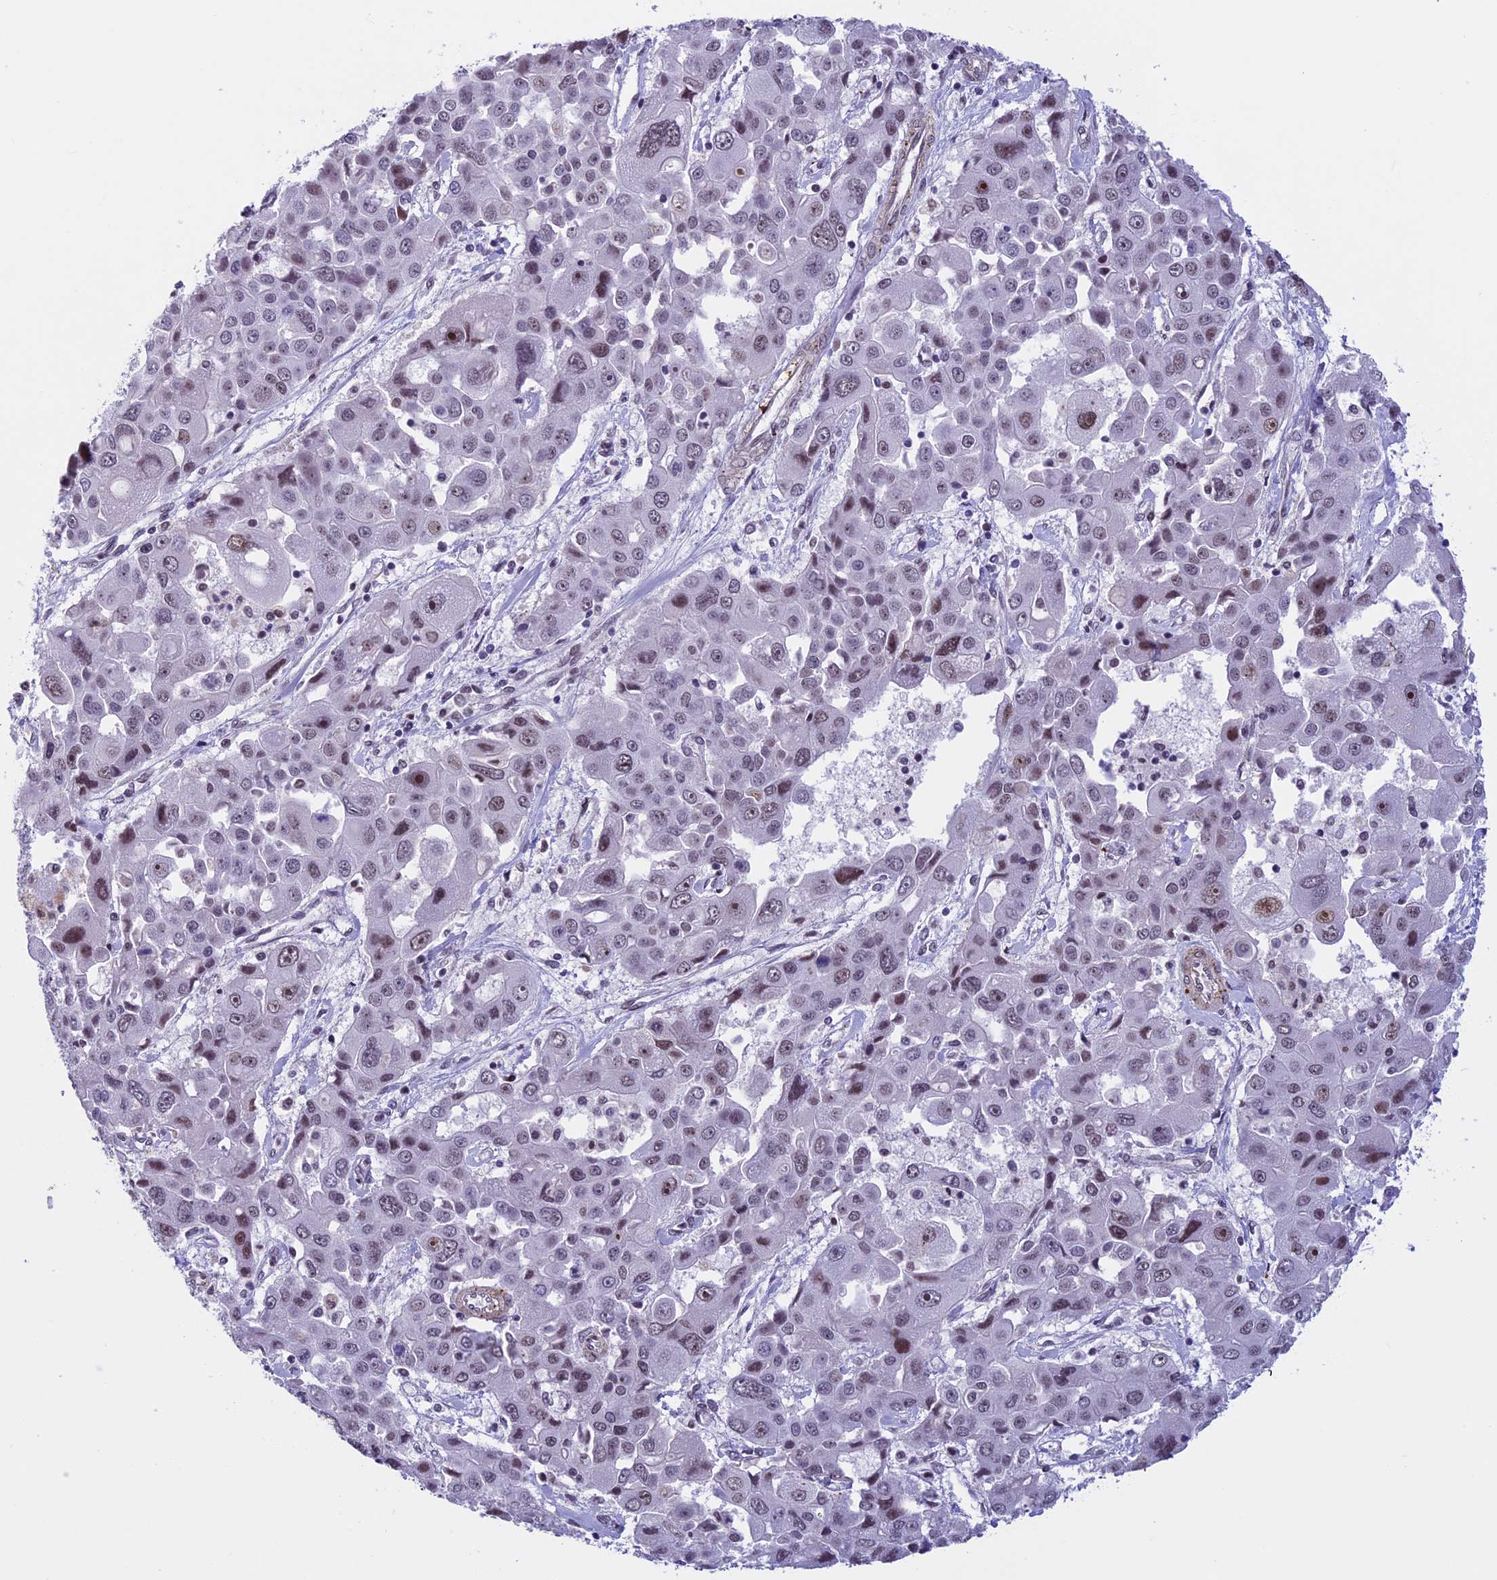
{"staining": {"intensity": "weak", "quantity": ">75%", "location": "nuclear"}, "tissue": "liver cancer", "cell_type": "Tumor cells", "image_type": "cancer", "snomed": [{"axis": "morphology", "description": "Cholangiocarcinoma"}, {"axis": "topography", "description": "Liver"}], "caption": "Cholangiocarcinoma (liver) was stained to show a protein in brown. There is low levels of weak nuclear positivity in about >75% of tumor cells. (brown staining indicates protein expression, while blue staining denotes nuclei).", "gene": "NIPBL", "patient": {"sex": "male", "age": 67}}